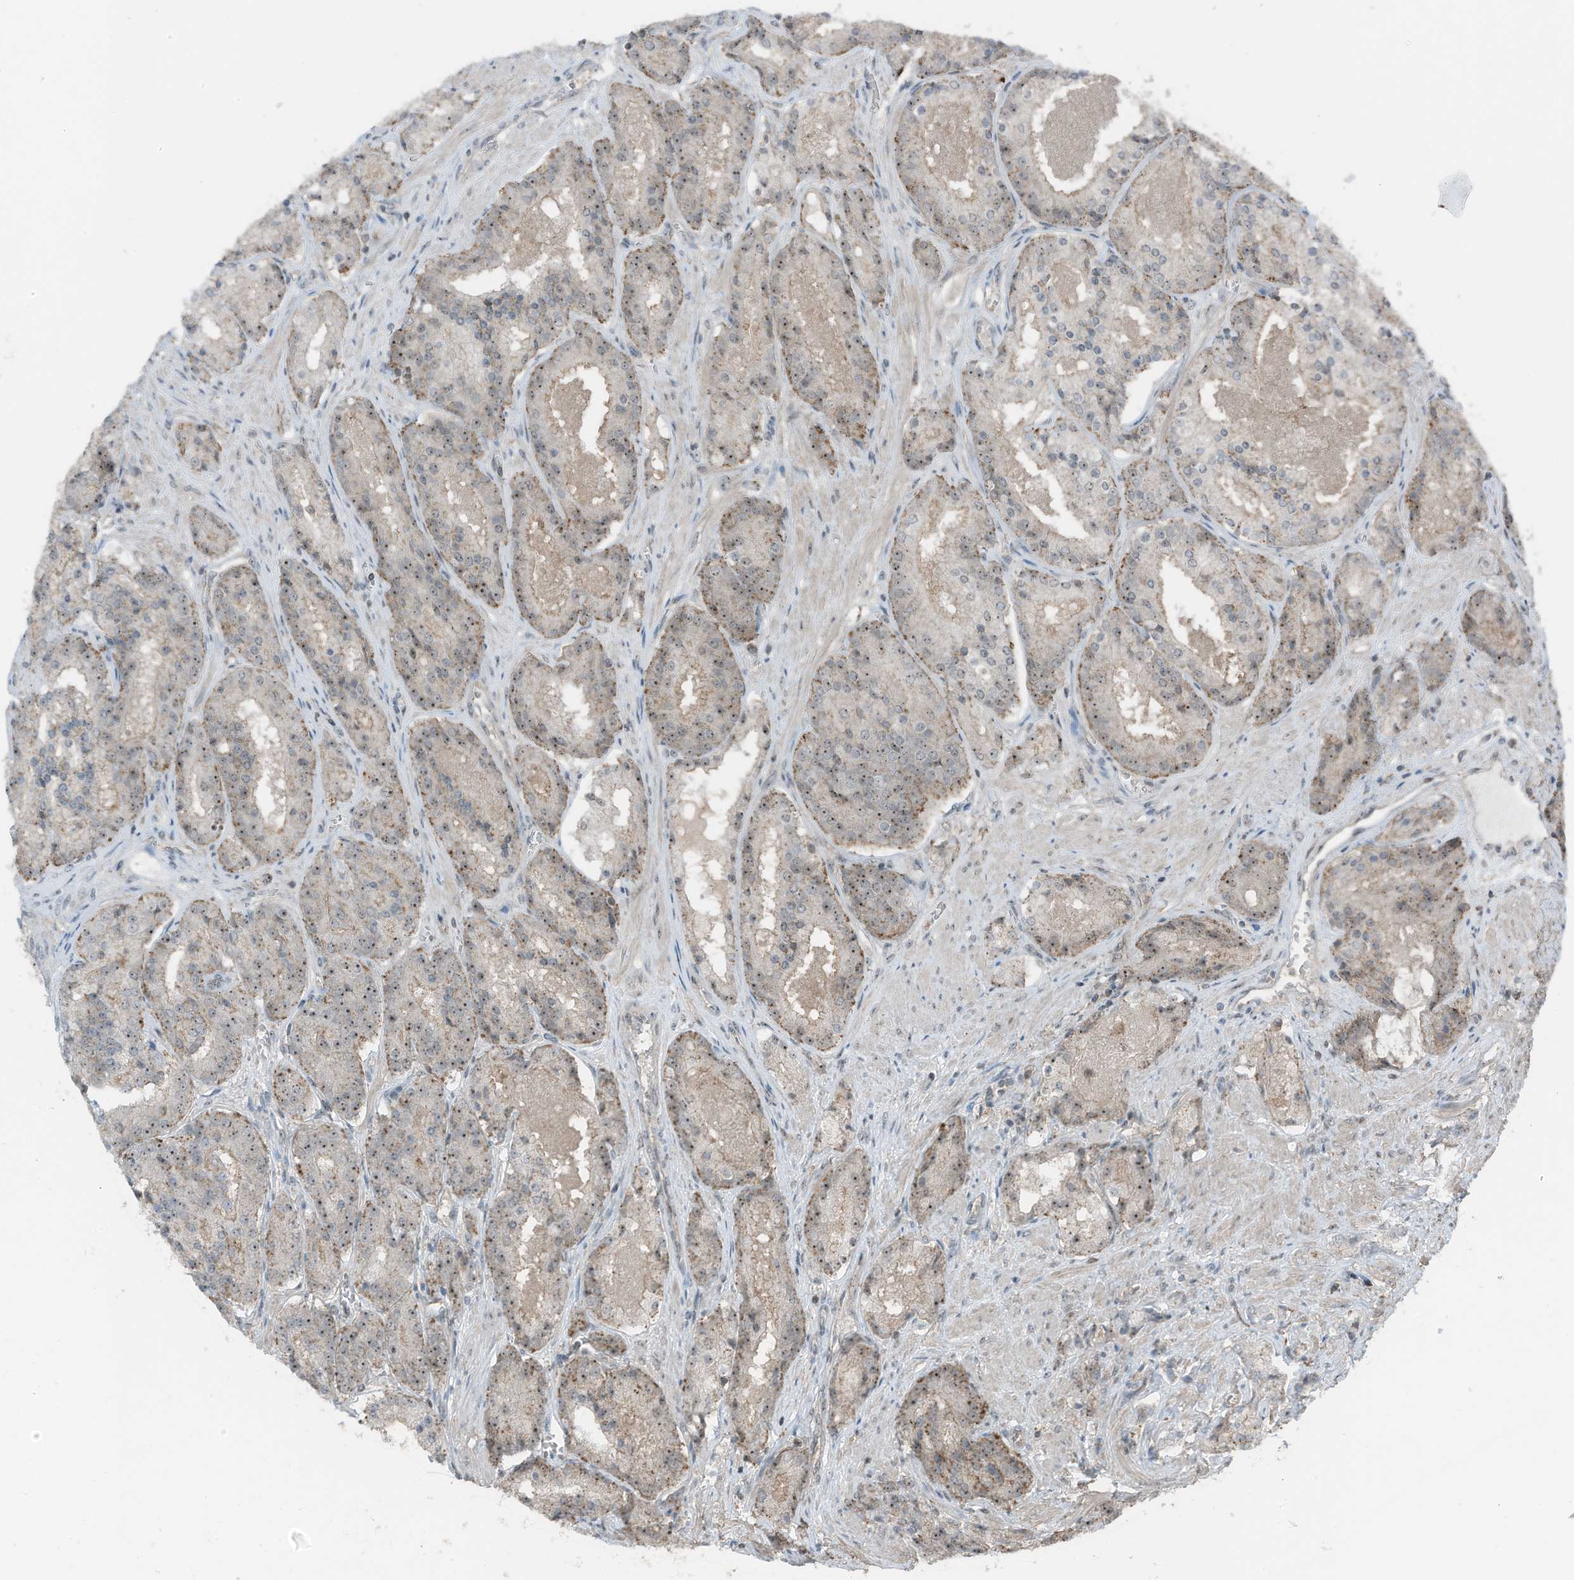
{"staining": {"intensity": "moderate", "quantity": ">75%", "location": "cytoplasmic/membranous,nuclear"}, "tissue": "prostate cancer", "cell_type": "Tumor cells", "image_type": "cancer", "snomed": [{"axis": "morphology", "description": "Adenocarcinoma, High grade"}, {"axis": "topography", "description": "Prostate"}], "caption": "Prostate cancer (high-grade adenocarcinoma) stained with IHC displays moderate cytoplasmic/membranous and nuclear expression in about >75% of tumor cells.", "gene": "UTP3", "patient": {"sex": "male", "age": 60}}